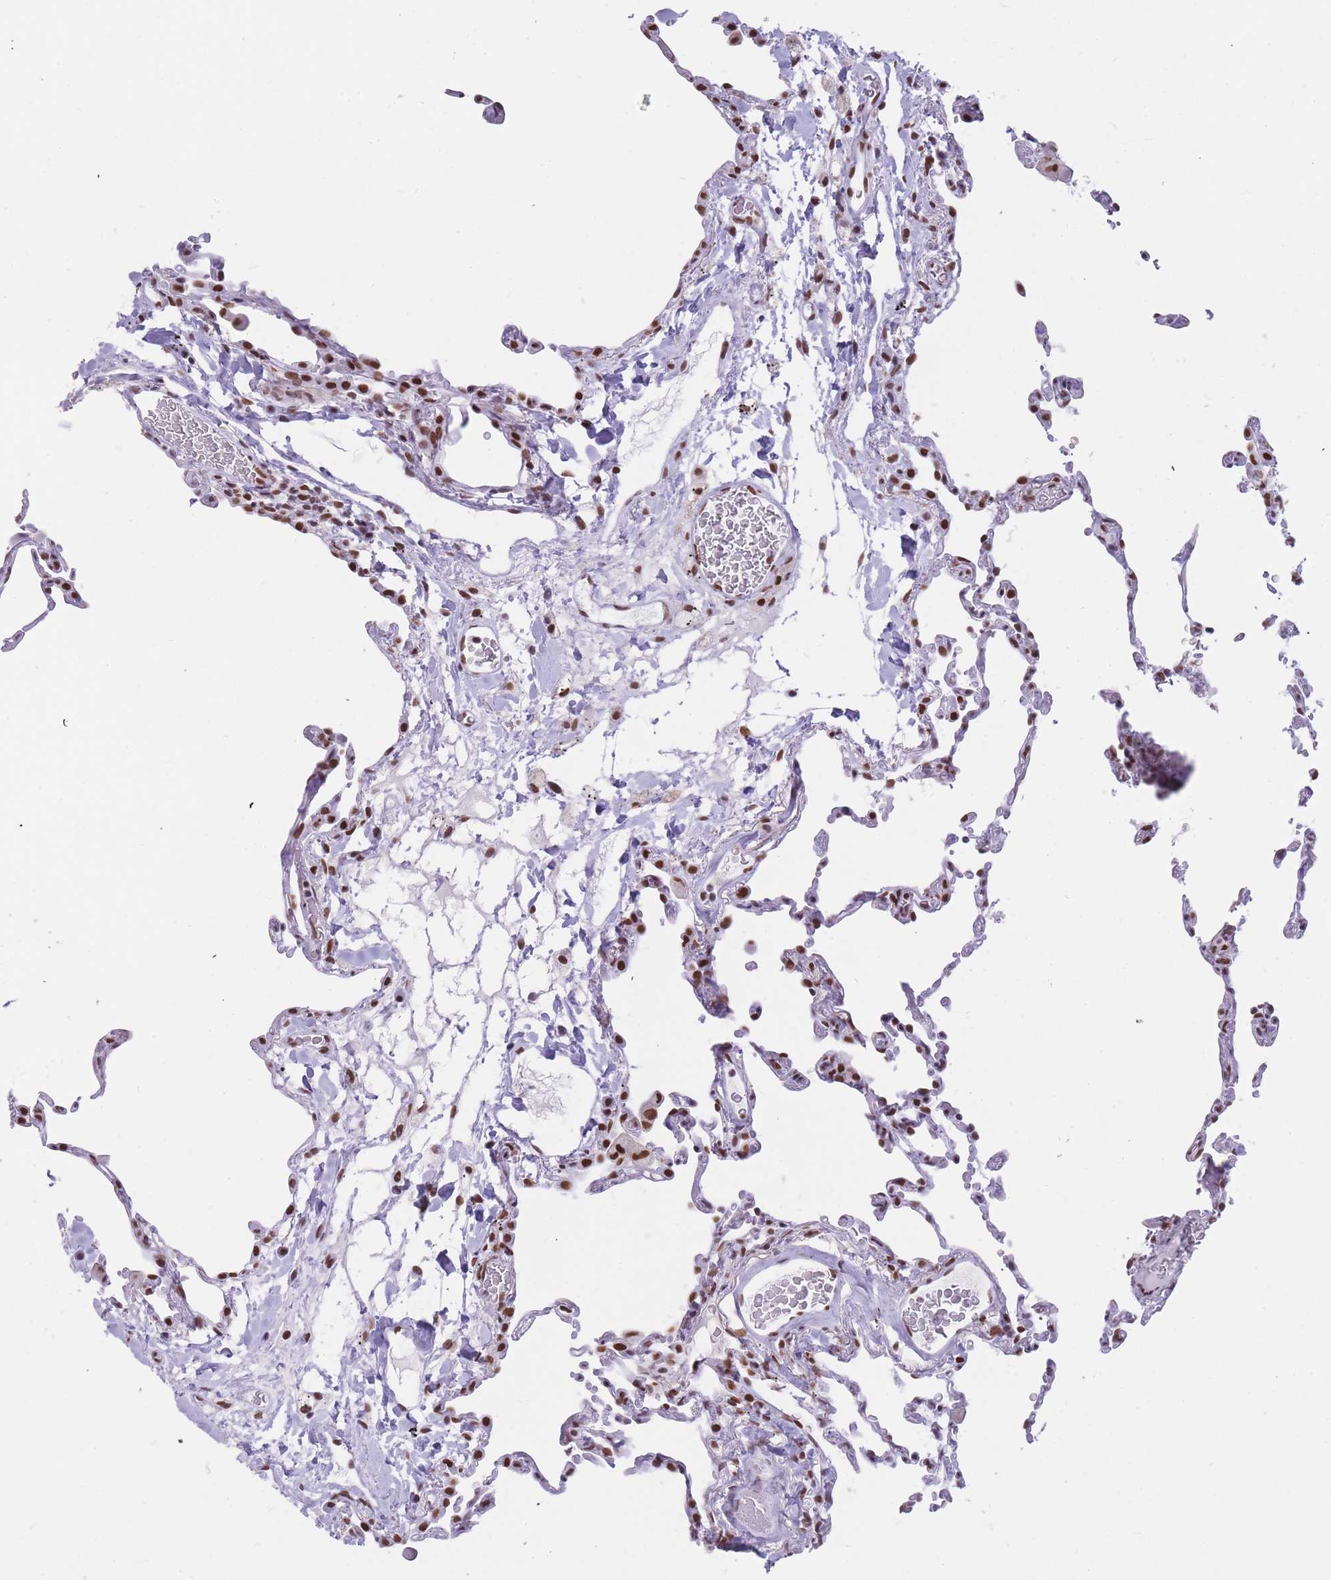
{"staining": {"intensity": "strong", "quantity": "25%-75%", "location": "nuclear"}, "tissue": "lung", "cell_type": "Alveolar cells", "image_type": "normal", "snomed": [{"axis": "morphology", "description": "Normal tissue, NOS"}, {"axis": "topography", "description": "Lung"}], "caption": "Immunohistochemical staining of unremarkable human lung shows high levels of strong nuclear positivity in approximately 25%-75% of alveolar cells.", "gene": "HNRNPUL1", "patient": {"sex": "female", "age": 57}}